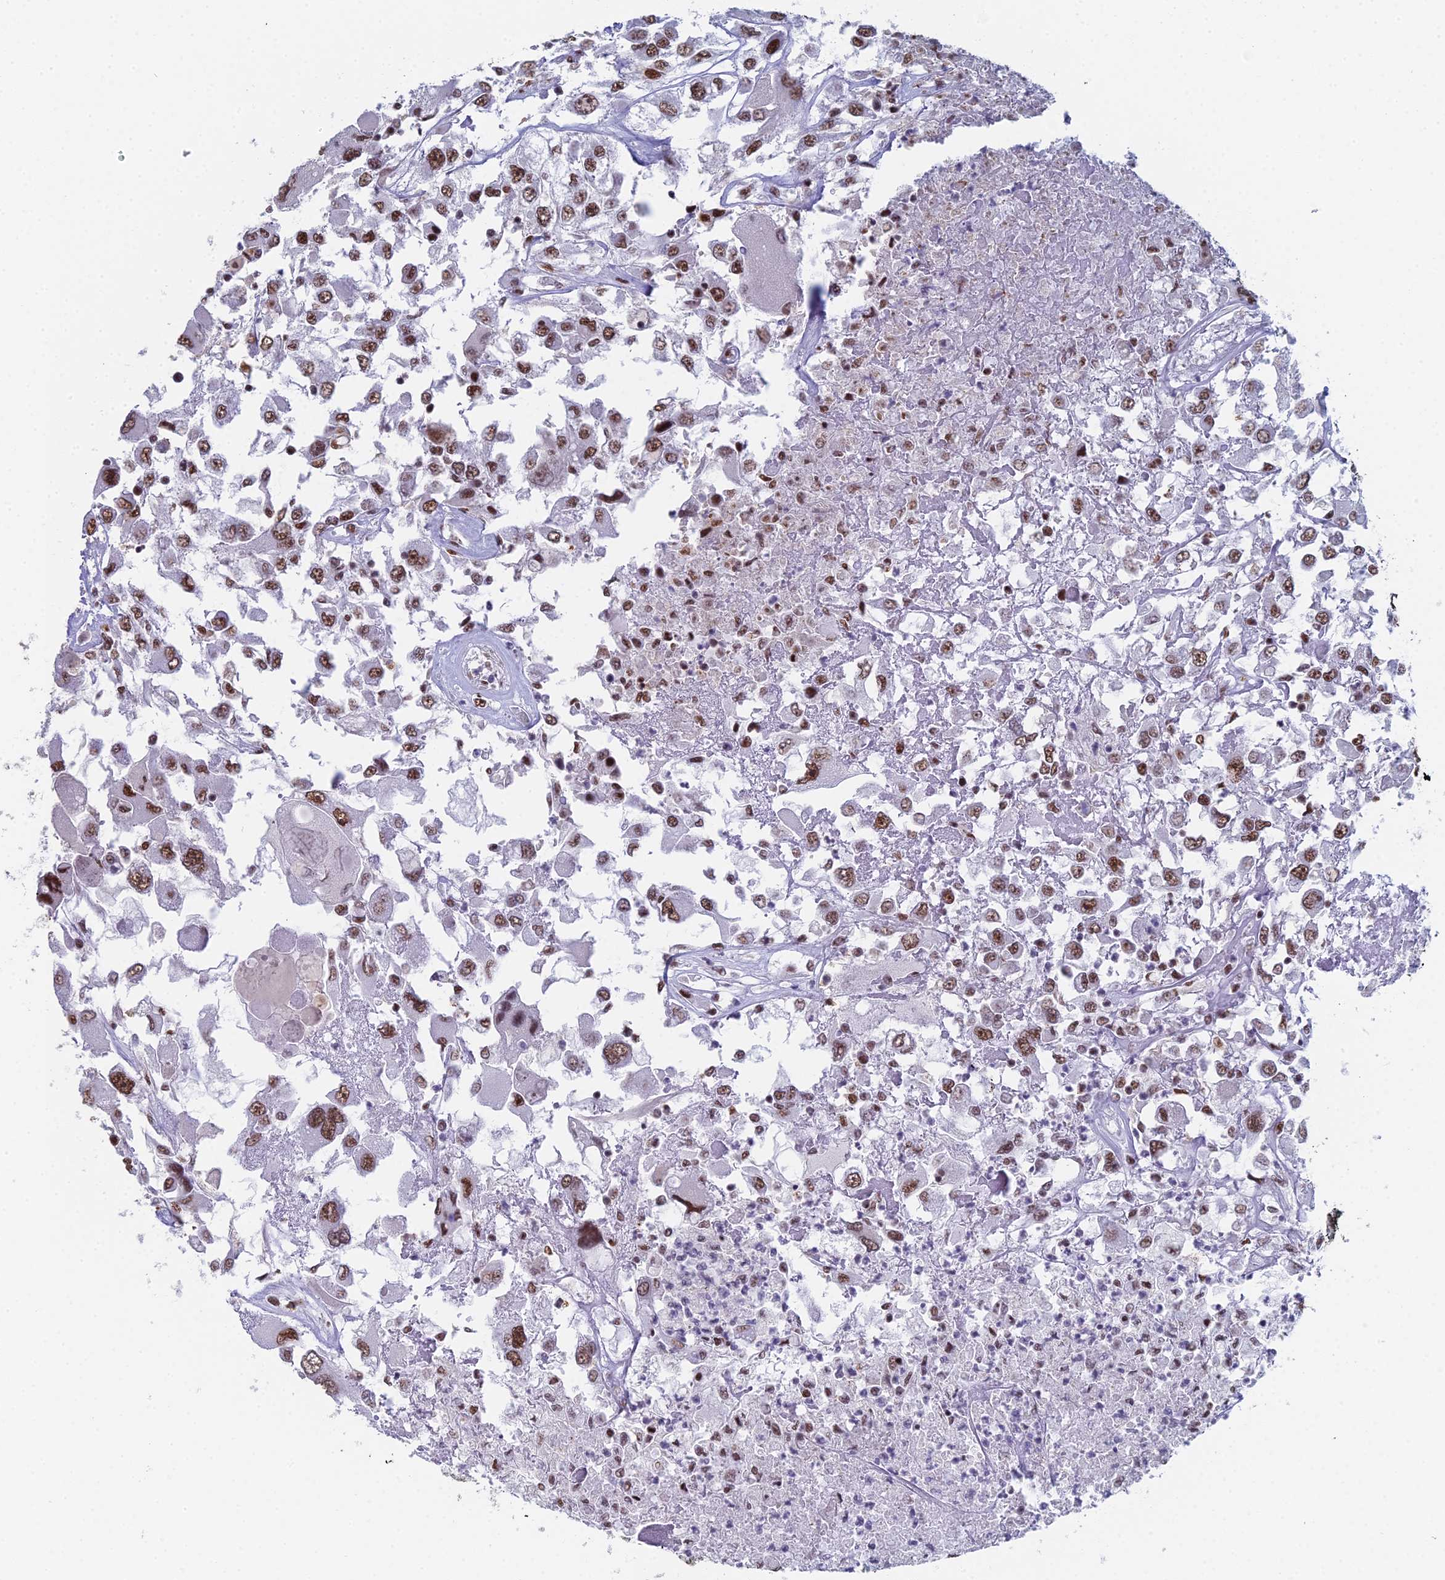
{"staining": {"intensity": "moderate", "quantity": ">75%", "location": "nuclear"}, "tissue": "renal cancer", "cell_type": "Tumor cells", "image_type": "cancer", "snomed": [{"axis": "morphology", "description": "Adenocarcinoma, NOS"}, {"axis": "topography", "description": "Kidney"}], "caption": "High-power microscopy captured an immunohistochemistry histopathology image of adenocarcinoma (renal), revealing moderate nuclear positivity in approximately >75% of tumor cells.", "gene": "SF3B3", "patient": {"sex": "female", "age": 52}}